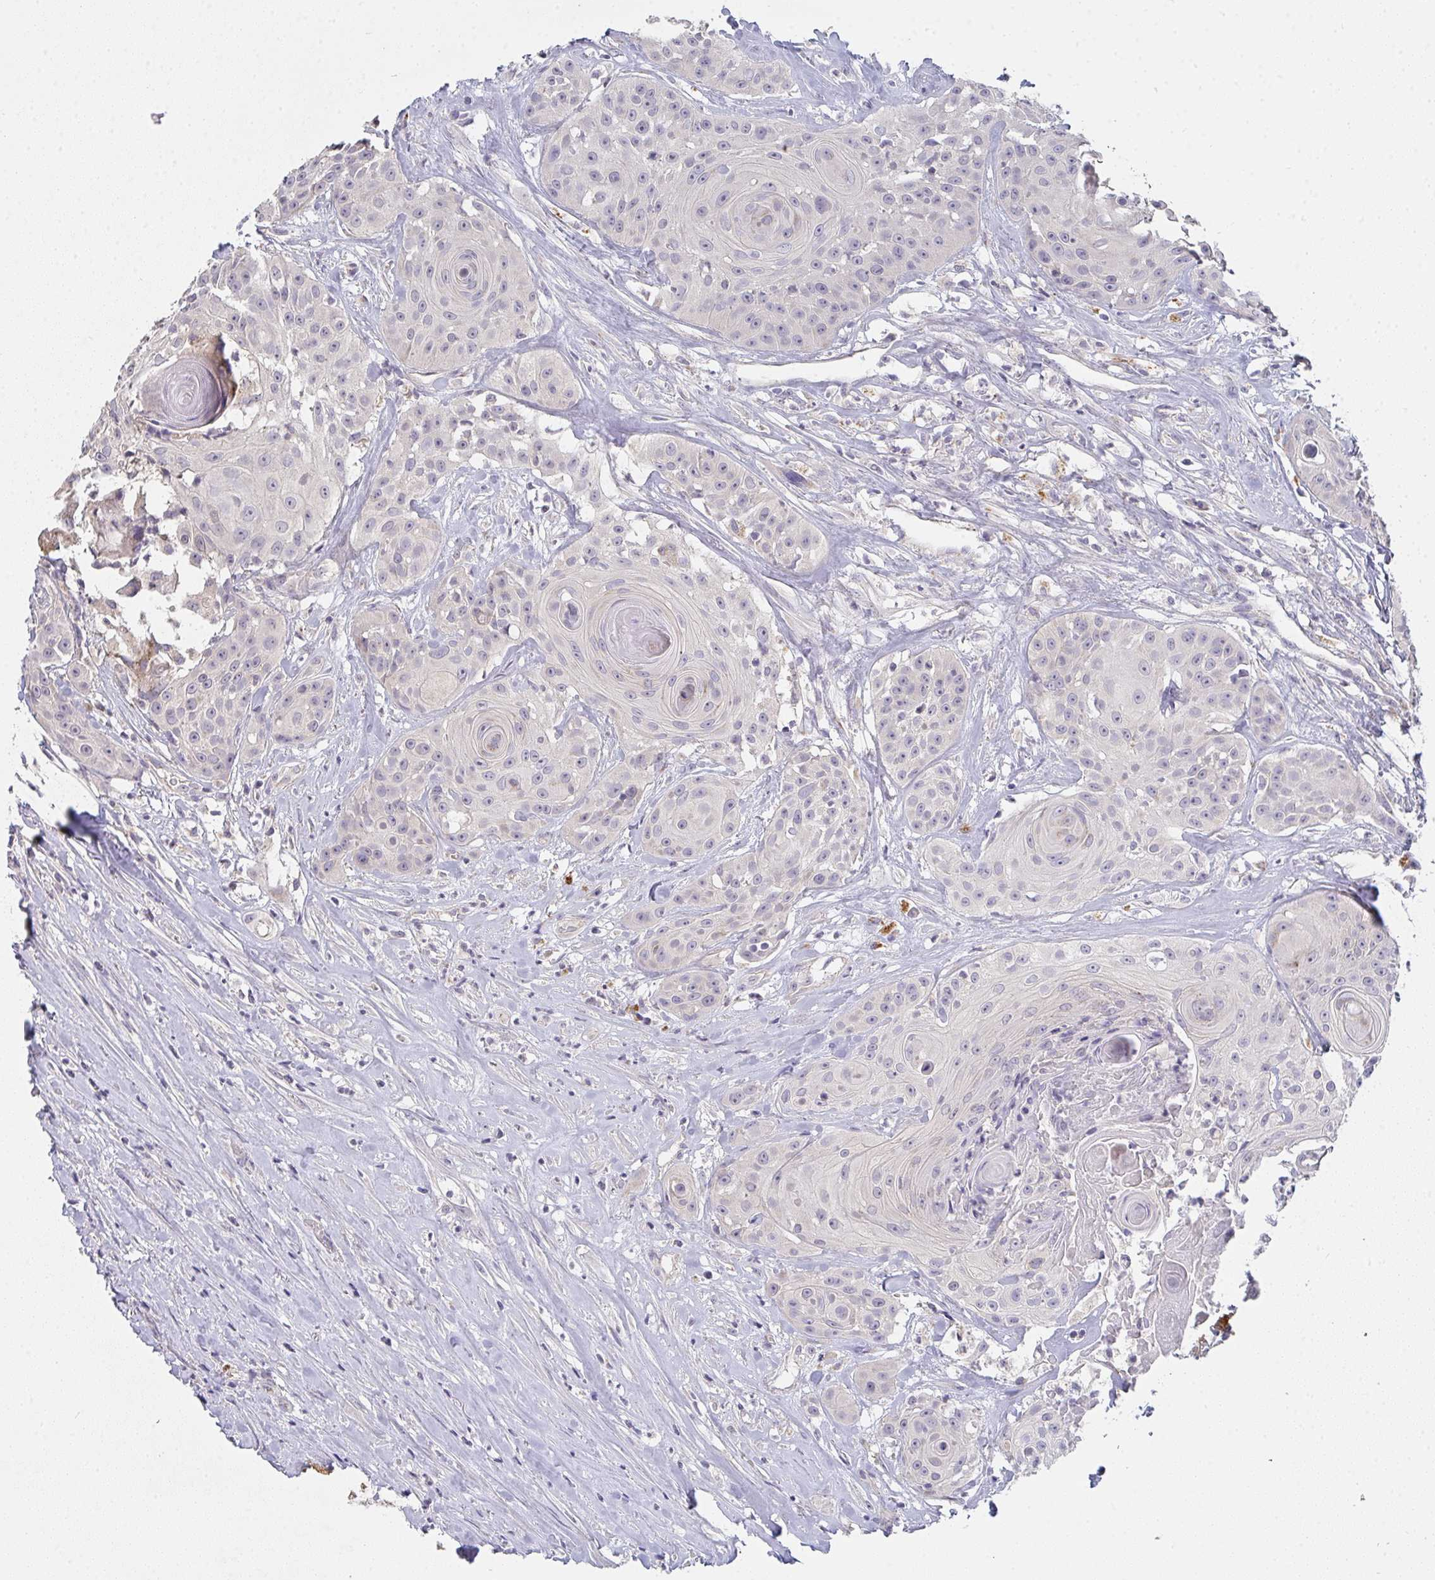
{"staining": {"intensity": "negative", "quantity": "none", "location": "none"}, "tissue": "head and neck cancer", "cell_type": "Tumor cells", "image_type": "cancer", "snomed": [{"axis": "morphology", "description": "Squamous cell carcinoma, NOS"}, {"axis": "topography", "description": "Head-Neck"}], "caption": "DAB (3,3'-diaminobenzidine) immunohistochemical staining of human head and neck cancer reveals no significant expression in tumor cells.", "gene": "TMEM219", "patient": {"sex": "male", "age": 83}}